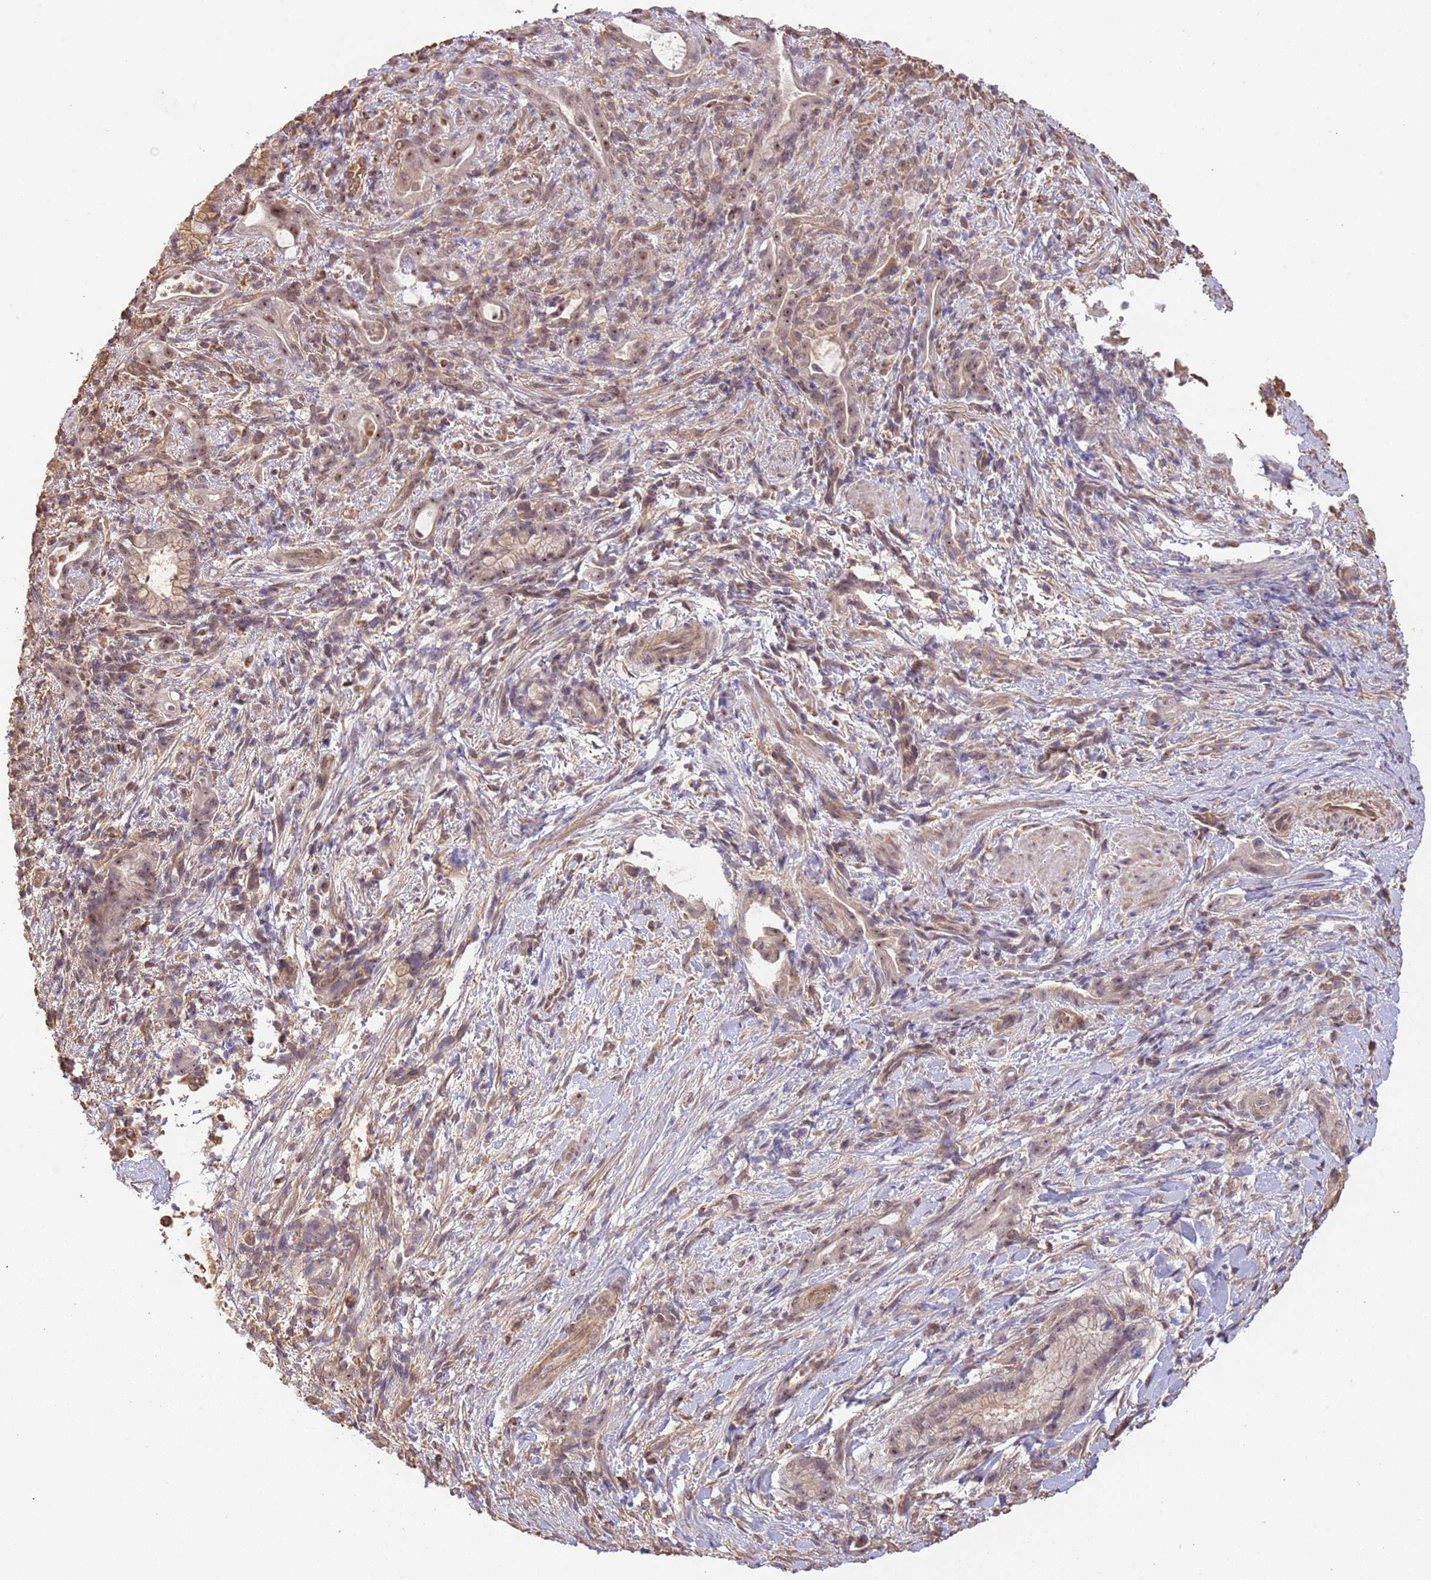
{"staining": {"intensity": "moderate", "quantity": "25%-75%", "location": "nuclear"}, "tissue": "pancreatic cancer", "cell_type": "Tumor cells", "image_type": "cancer", "snomed": [{"axis": "morphology", "description": "Normal tissue, NOS"}, {"axis": "morphology", "description": "Adenocarcinoma, NOS"}, {"axis": "topography", "description": "Pancreas"}], "caption": "Immunohistochemical staining of pancreatic cancer (adenocarcinoma) shows medium levels of moderate nuclear staining in approximately 25%-75% of tumor cells. Using DAB (brown) and hematoxylin (blue) stains, captured at high magnification using brightfield microscopy.", "gene": "SURF2", "patient": {"sex": "female", "age": 55}}